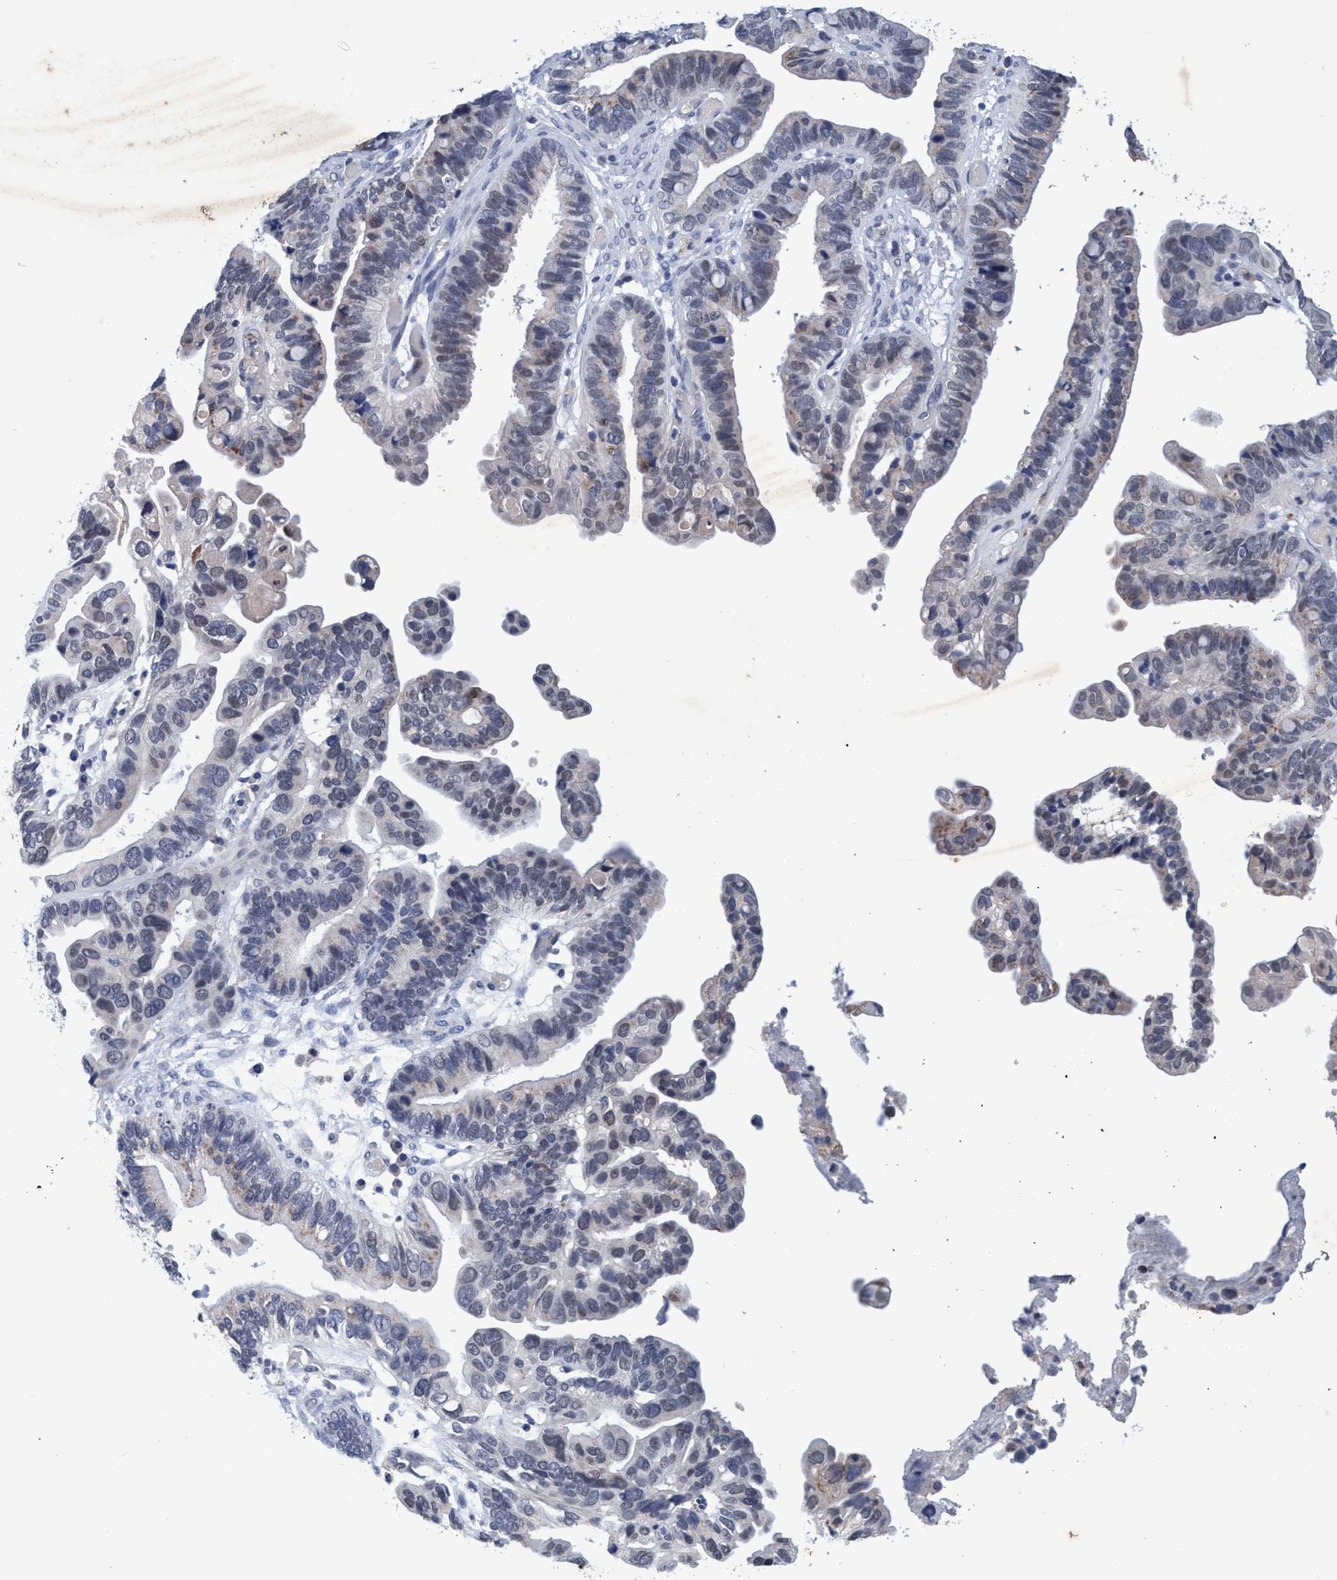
{"staining": {"intensity": "weak", "quantity": "25%-75%", "location": "cytoplasmic/membranous"}, "tissue": "ovarian cancer", "cell_type": "Tumor cells", "image_type": "cancer", "snomed": [{"axis": "morphology", "description": "Cystadenocarcinoma, serous, NOS"}, {"axis": "topography", "description": "Ovary"}], "caption": "The immunohistochemical stain labels weak cytoplasmic/membranous expression in tumor cells of ovarian cancer (serous cystadenocarcinoma) tissue.", "gene": "GRB14", "patient": {"sex": "female", "age": 56}}